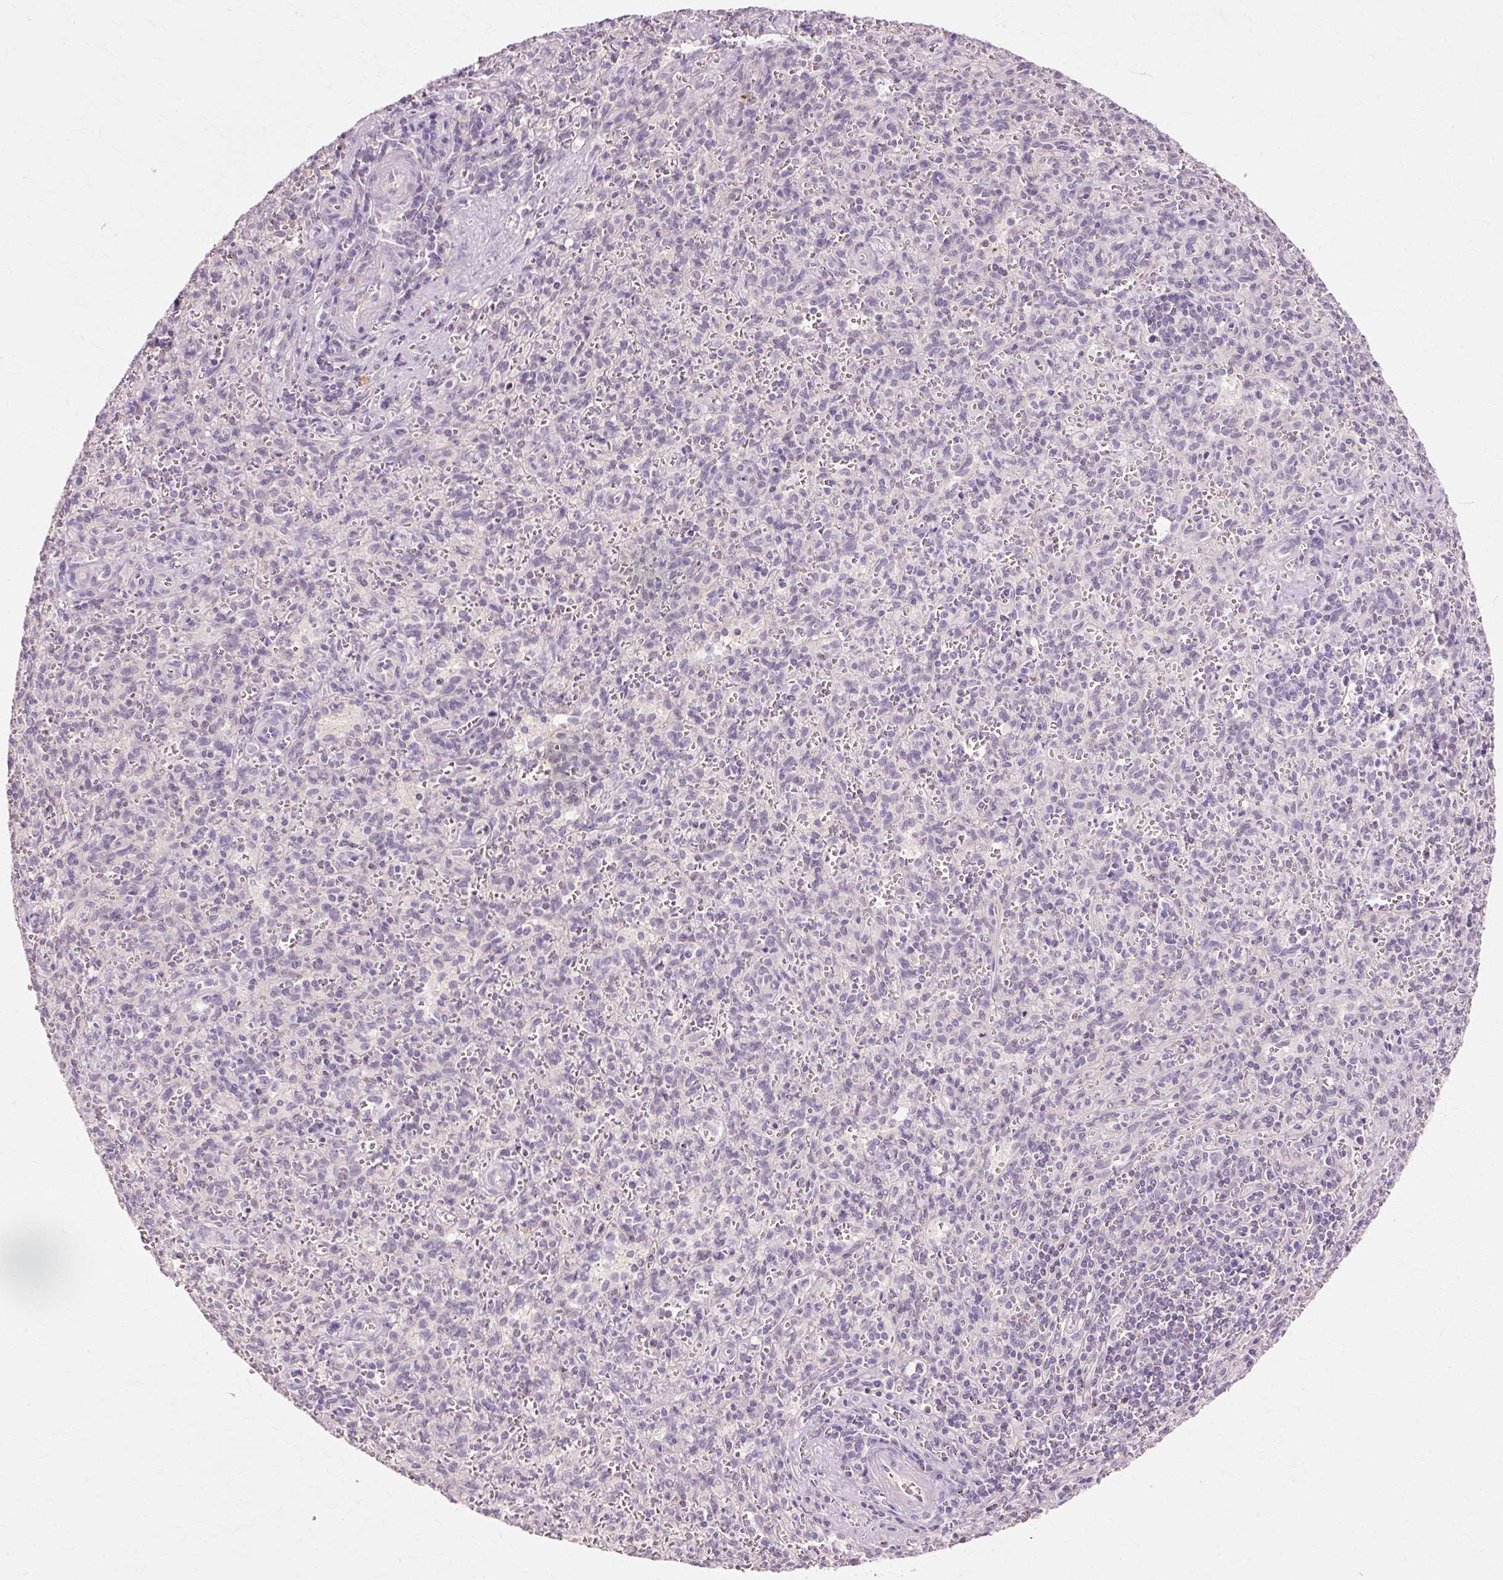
{"staining": {"intensity": "negative", "quantity": "none", "location": "none"}, "tissue": "spleen", "cell_type": "Cells in red pulp", "image_type": "normal", "snomed": [{"axis": "morphology", "description": "Normal tissue, NOS"}, {"axis": "topography", "description": "Spleen"}], "caption": "A photomicrograph of spleen stained for a protein exhibits no brown staining in cells in red pulp. (DAB immunohistochemistry with hematoxylin counter stain).", "gene": "VN1R2", "patient": {"sex": "female", "age": 26}}